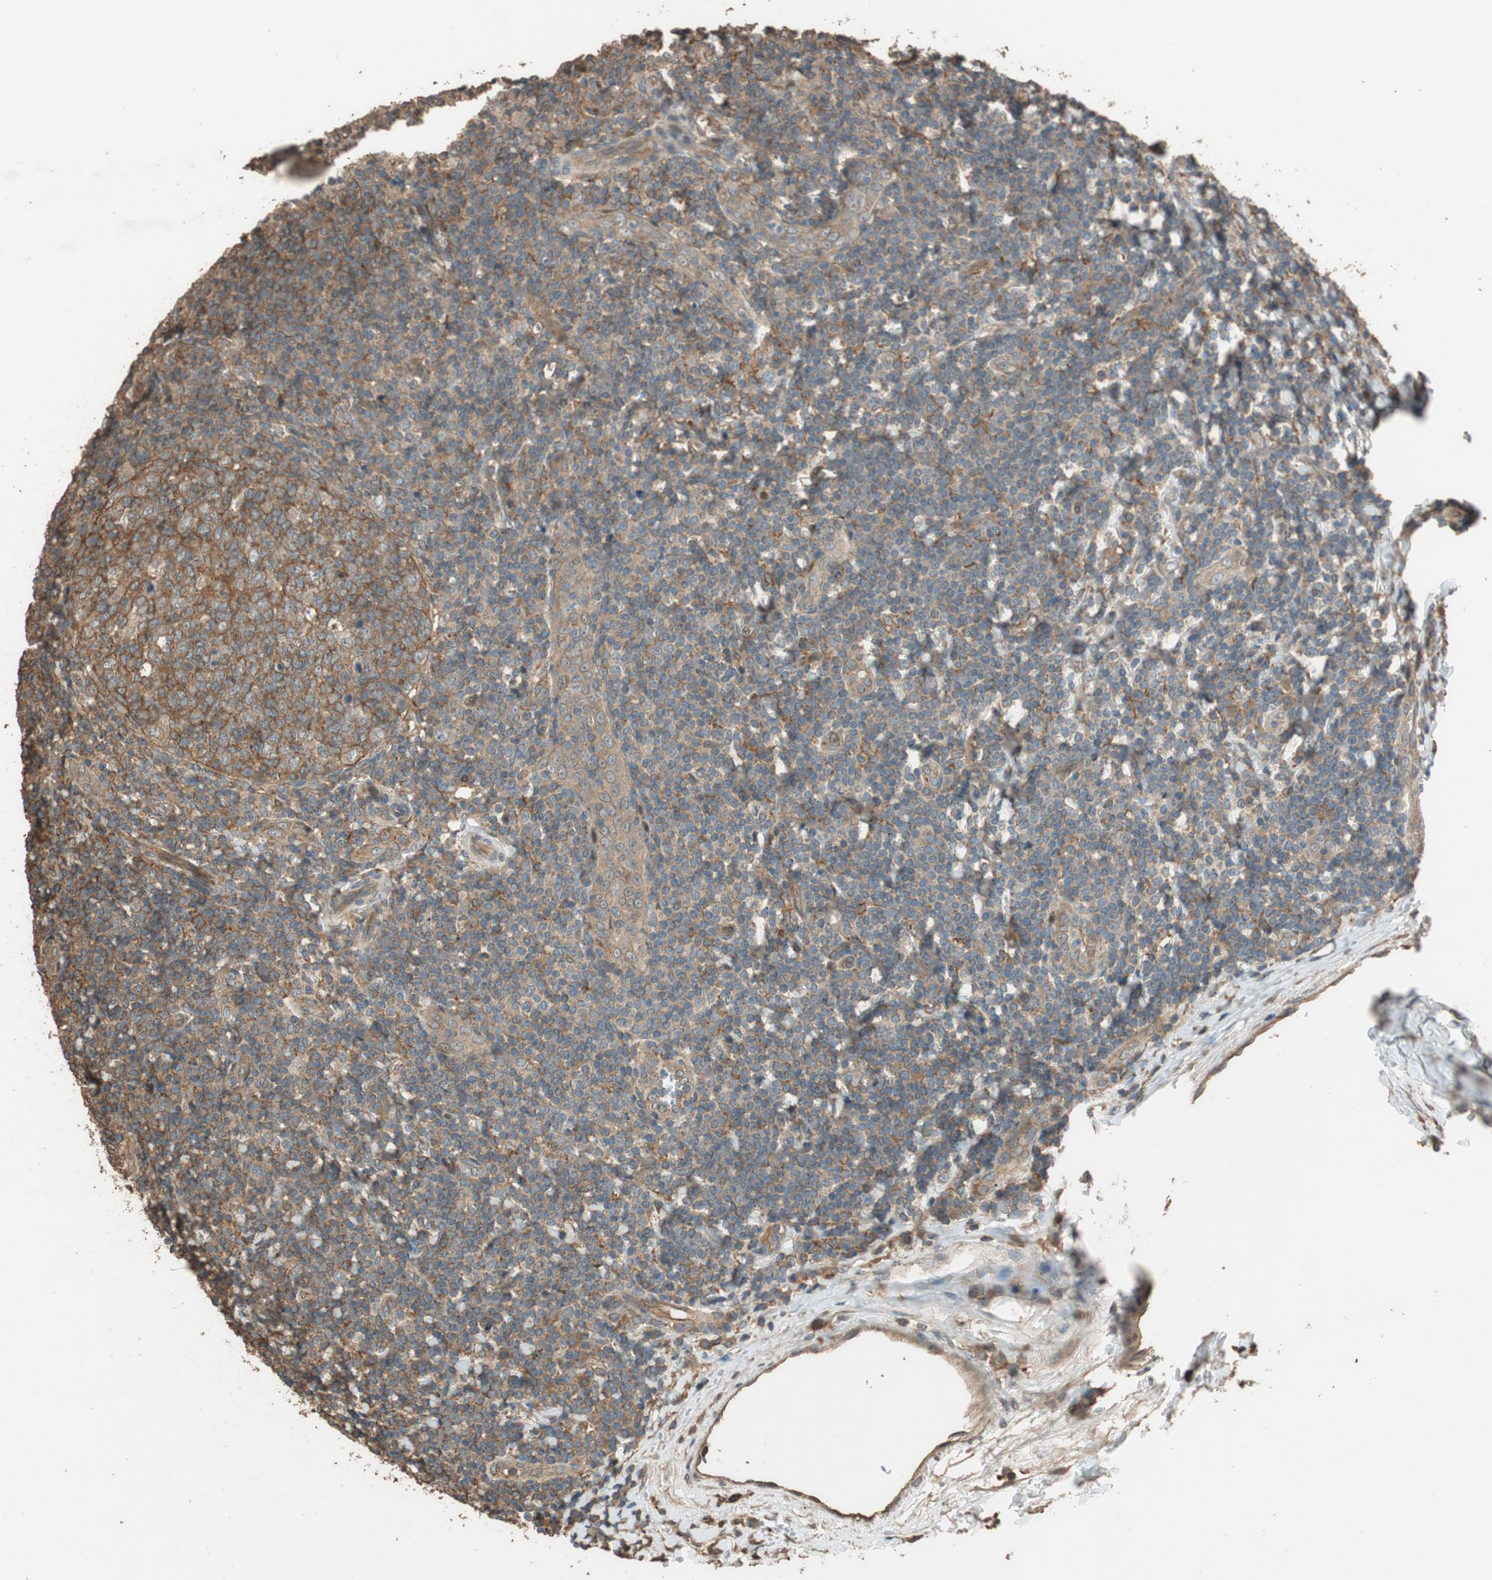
{"staining": {"intensity": "moderate", "quantity": ">75%", "location": "cytoplasmic/membranous"}, "tissue": "tonsil", "cell_type": "Germinal center cells", "image_type": "normal", "snomed": [{"axis": "morphology", "description": "Normal tissue, NOS"}, {"axis": "topography", "description": "Tonsil"}], "caption": "Unremarkable tonsil exhibits moderate cytoplasmic/membranous staining in approximately >75% of germinal center cells, visualized by immunohistochemistry.", "gene": "MST1R", "patient": {"sex": "male", "age": 31}}